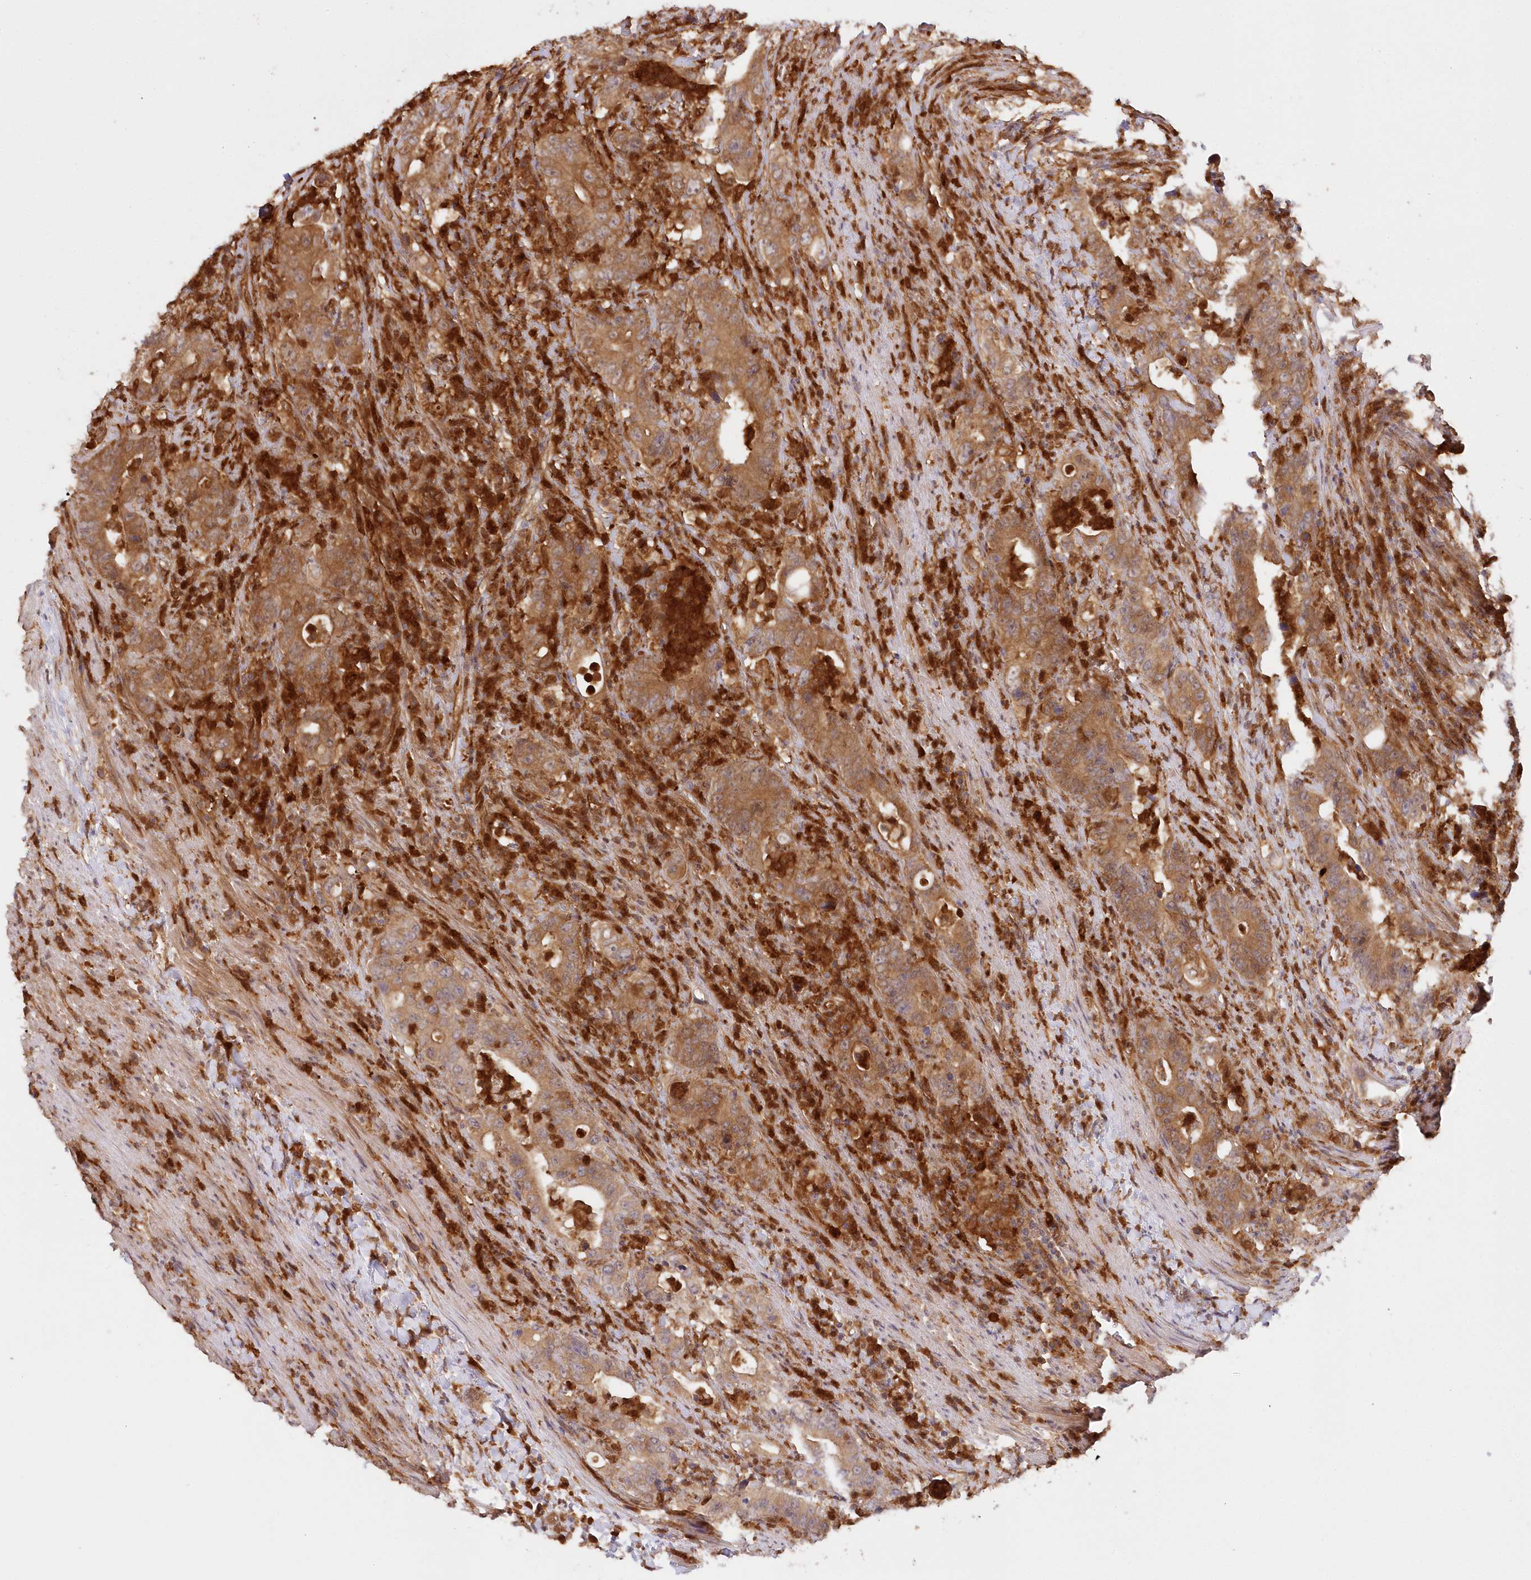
{"staining": {"intensity": "moderate", "quantity": ">75%", "location": "cytoplasmic/membranous"}, "tissue": "colorectal cancer", "cell_type": "Tumor cells", "image_type": "cancer", "snomed": [{"axis": "morphology", "description": "Adenocarcinoma, NOS"}, {"axis": "topography", "description": "Colon"}], "caption": "The immunohistochemical stain labels moderate cytoplasmic/membranous positivity in tumor cells of colorectal cancer tissue.", "gene": "GBE1", "patient": {"sex": "female", "age": 75}}